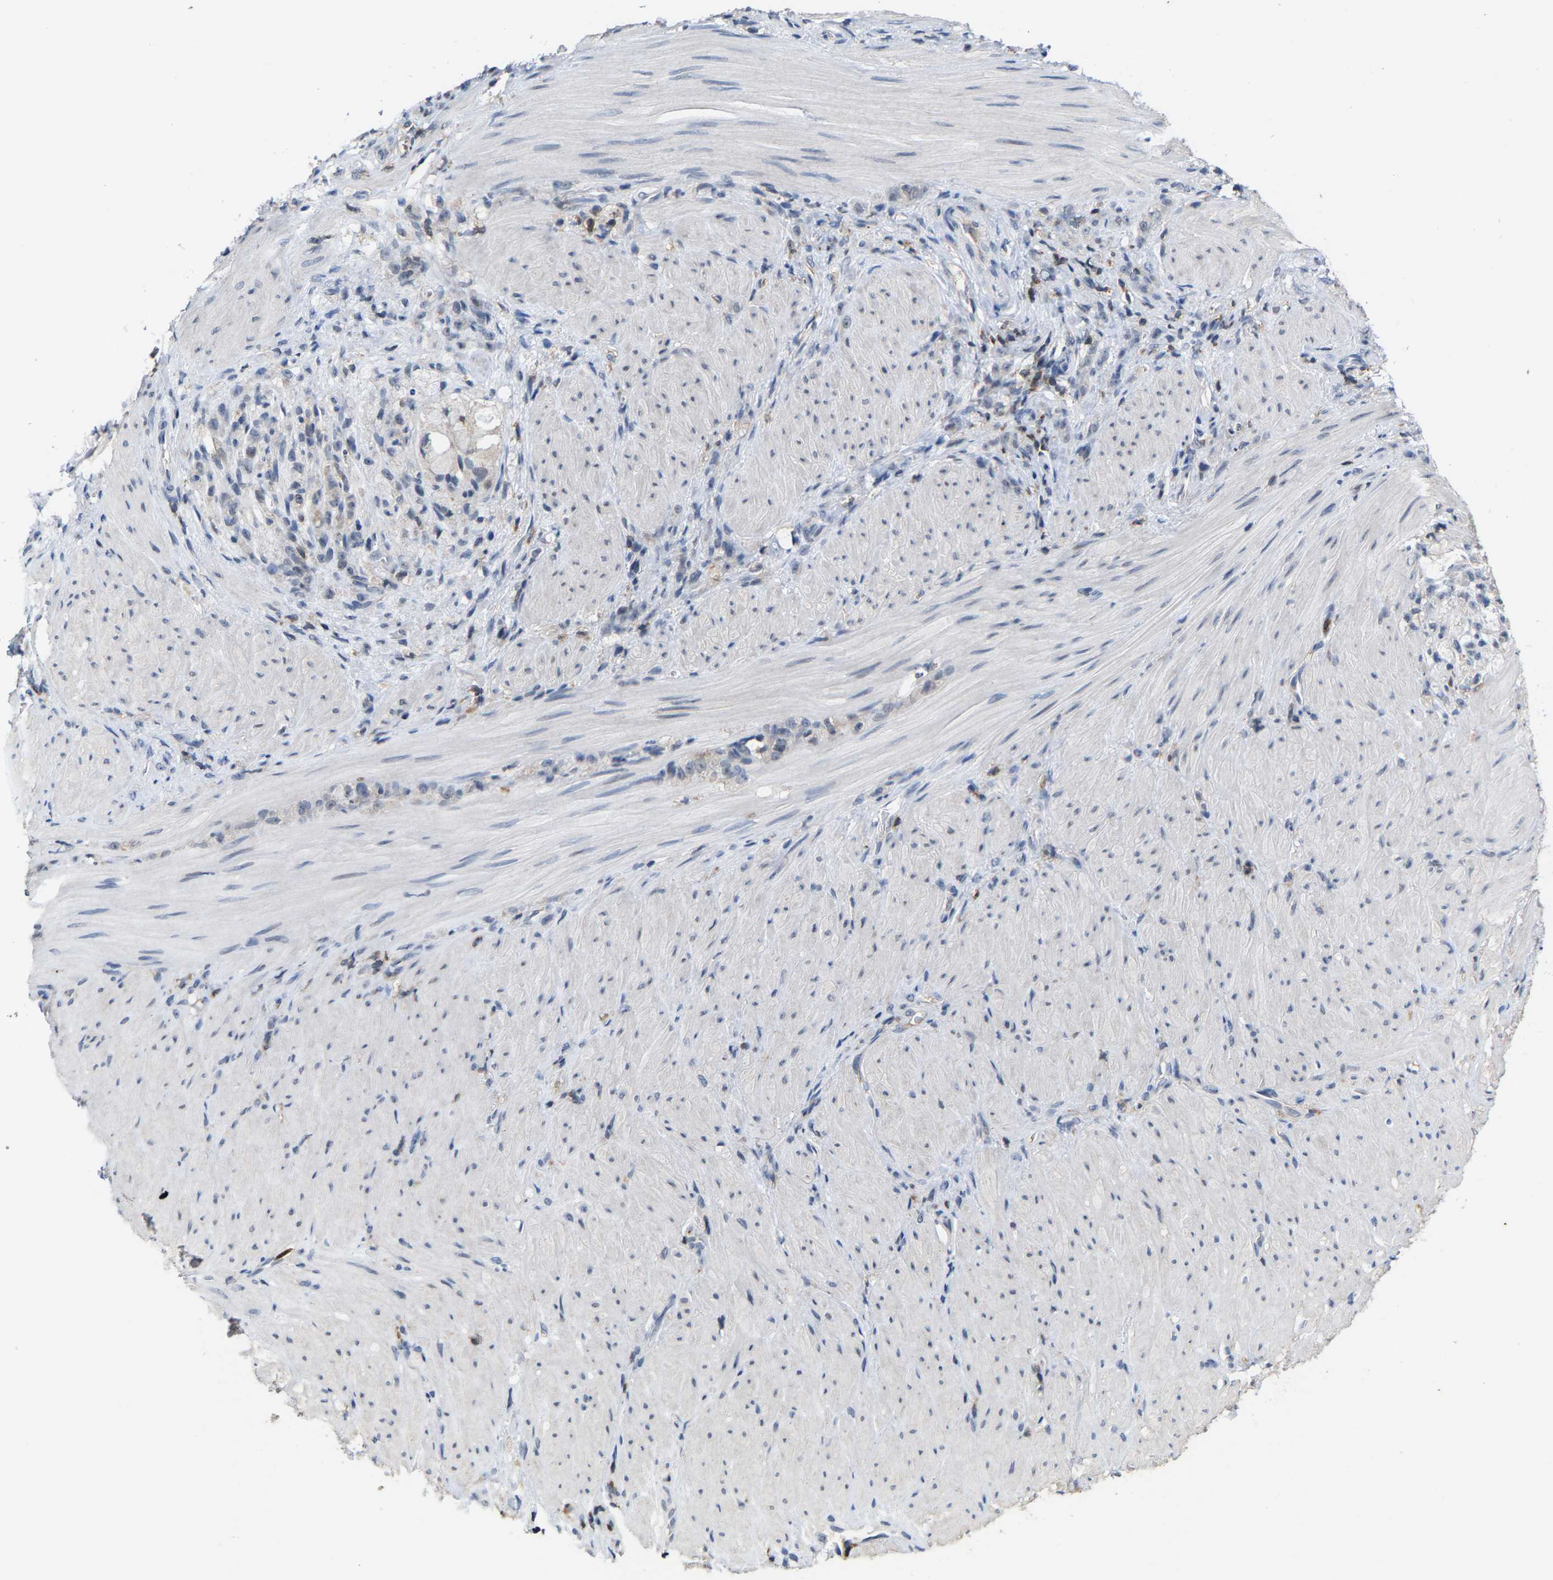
{"staining": {"intensity": "weak", "quantity": "<25%", "location": "cytoplasmic/membranous"}, "tissue": "stomach cancer", "cell_type": "Tumor cells", "image_type": "cancer", "snomed": [{"axis": "morphology", "description": "Normal tissue, NOS"}, {"axis": "morphology", "description": "Adenocarcinoma, NOS"}, {"axis": "topography", "description": "Stomach"}], "caption": "A histopathology image of stomach cancer (adenocarcinoma) stained for a protein demonstrates no brown staining in tumor cells.", "gene": "FGD3", "patient": {"sex": "male", "age": 82}}